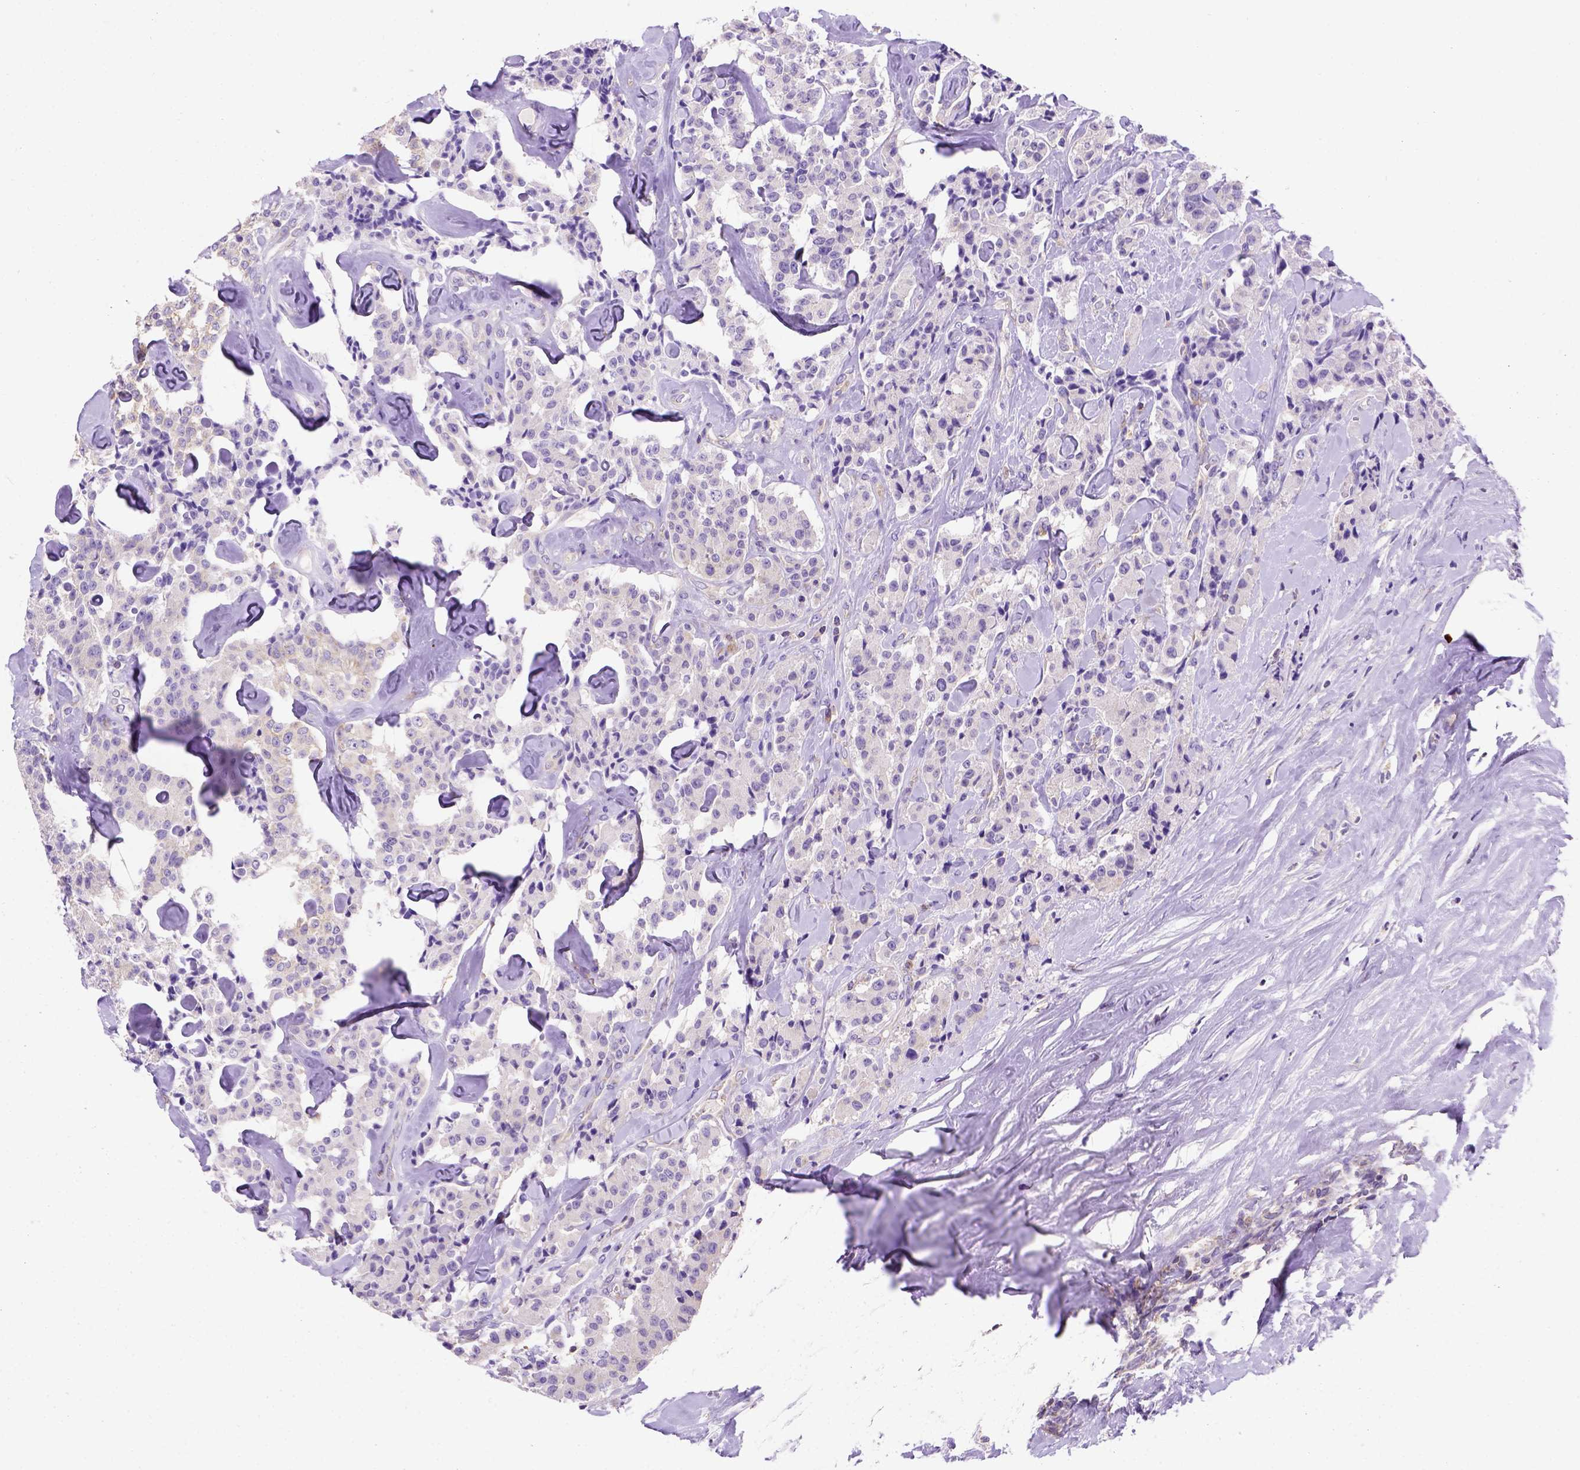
{"staining": {"intensity": "weak", "quantity": "25%-75%", "location": "cytoplasmic/membranous"}, "tissue": "carcinoid", "cell_type": "Tumor cells", "image_type": "cancer", "snomed": [{"axis": "morphology", "description": "Carcinoid, malignant, NOS"}, {"axis": "topography", "description": "Pancreas"}], "caption": "This histopathology image exhibits immunohistochemistry staining of carcinoid, with low weak cytoplasmic/membranous positivity in about 25%-75% of tumor cells.", "gene": "FOXI1", "patient": {"sex": "male", "age": 41}}